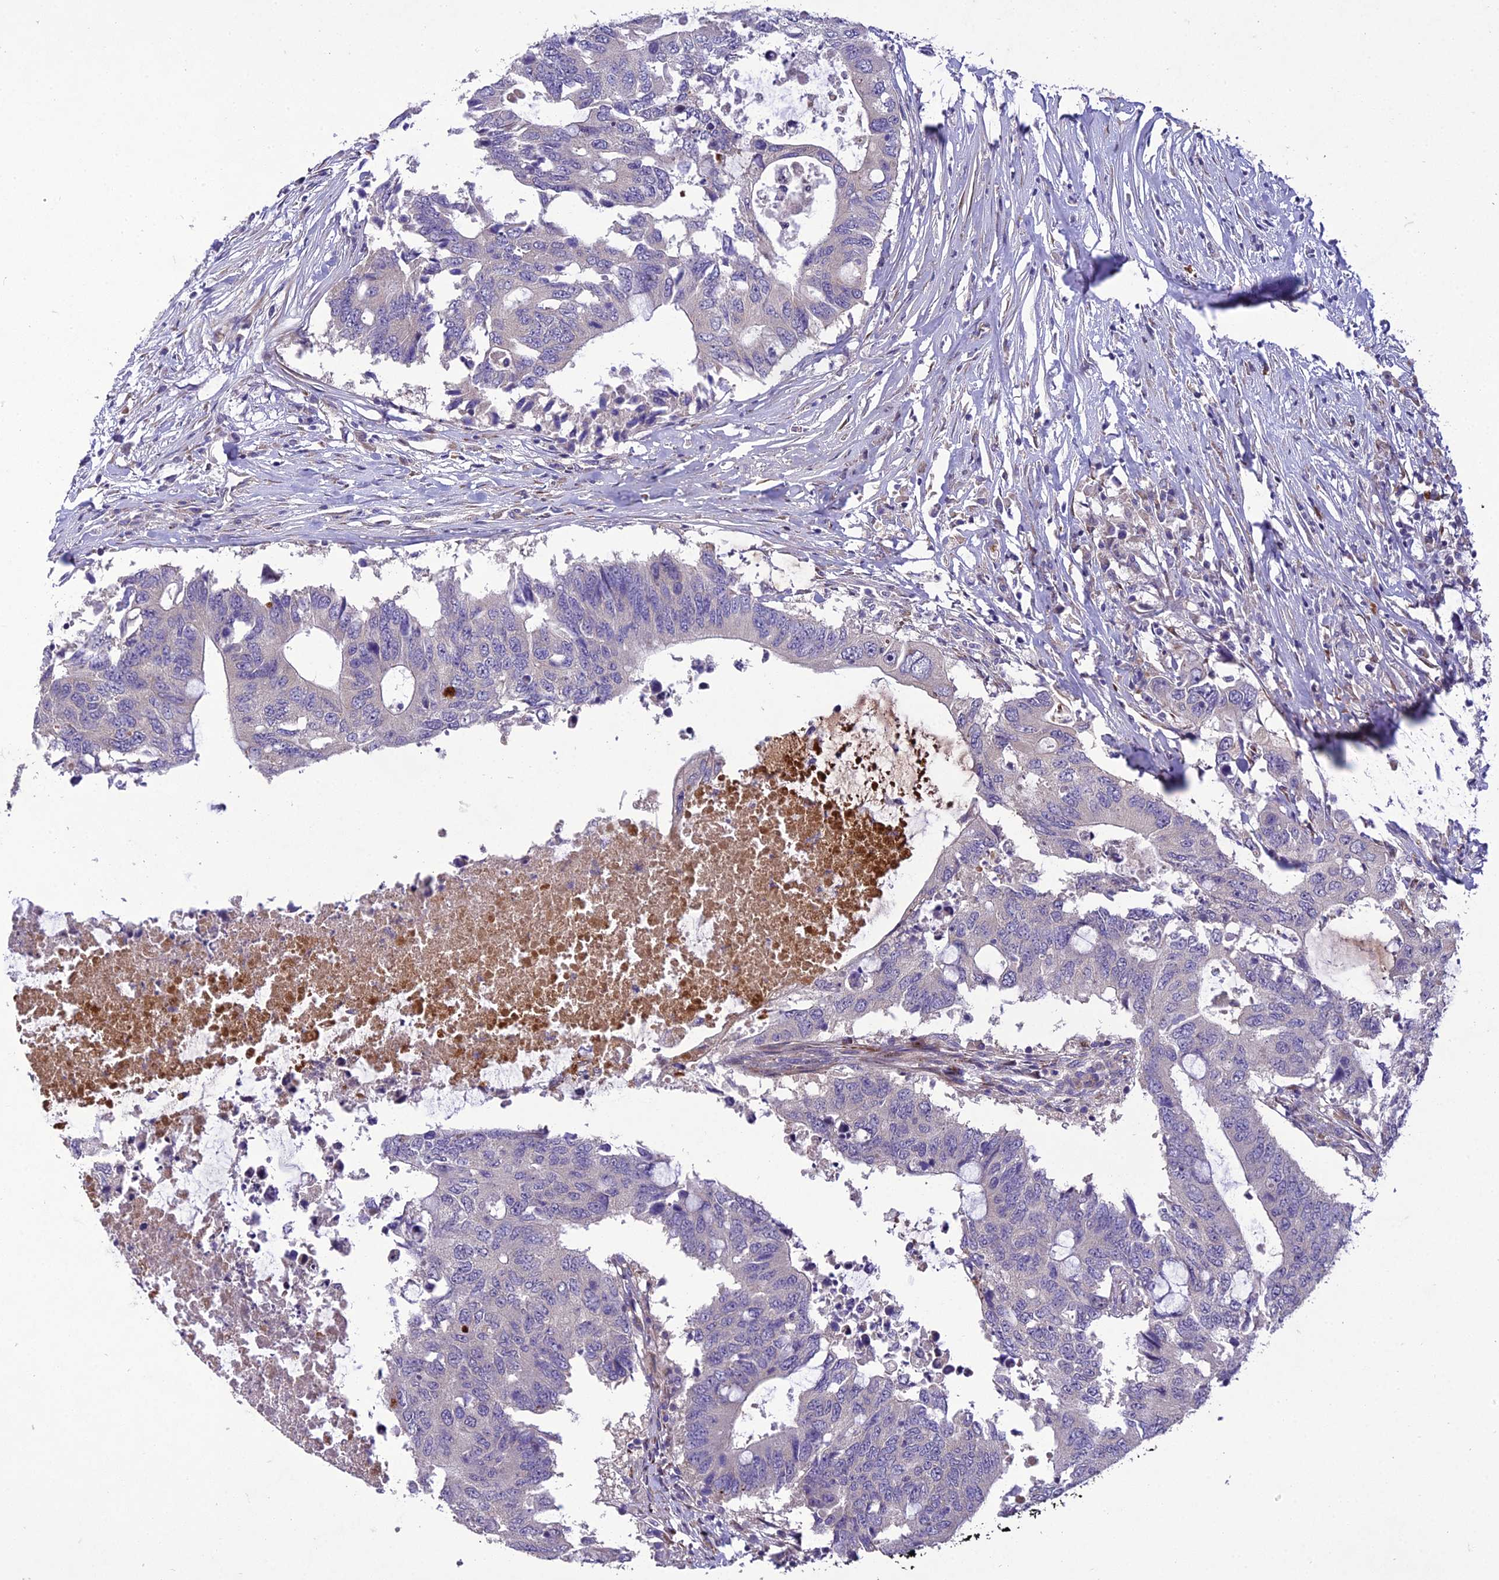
{"staining": {"intensity": "negative", "quantity": "none", "location": "none"}, "tissue": "colorectal cancer", "cell_type": "Tumor cells", "image_type": "cancer", "snomed": [{"axis": "morphology", "description": "Adenocarcinoma, NOS"}, {"axis": "topography", "description": "Colon"}], "caption": "Histopathology image shows no significant protein positivity in tumor cells of colorectal adenocarcinoma.", "gene": "ADIPOR2", "patient": {"sex": "male", "age": 71}}